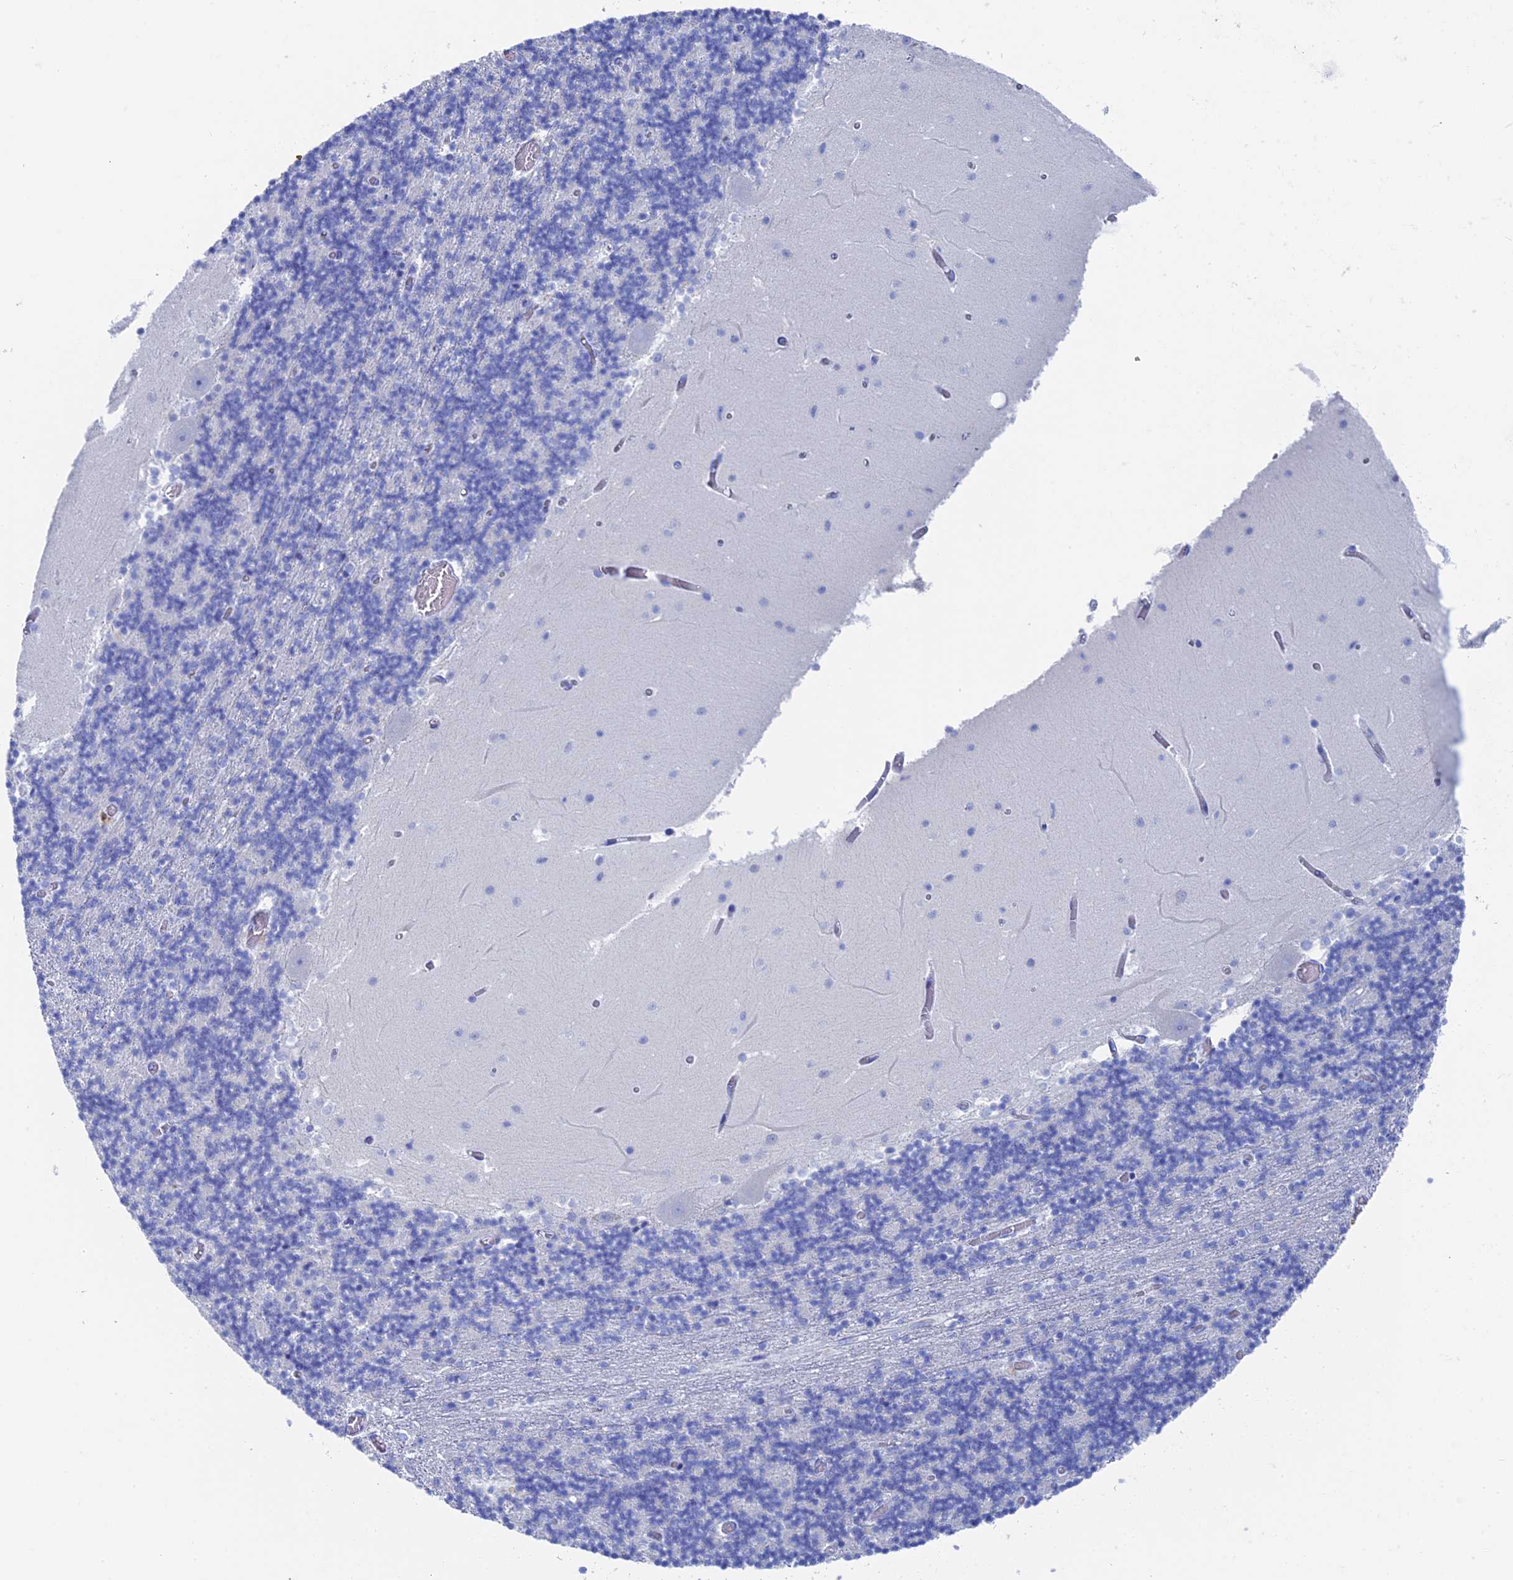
{"staining": {"intensity": "negative", "quantity": "none", "location": "none"}, "tissue": "cerebellum", "cell_type": "Cells in granular layer", "image_type": "normal", "snomed": [{"axis": "morphology", "description": "Normal tissue, NOS"}, {"axis": "topography", "description": "Cerebellum"}], "caption": "Immunohistochemical staining of benign human cerebellum displays no significant expression in cells in granular layer. (DAB immunohistochemistry (IHC), high magnification).", "gene": "UNC119", "patient": {"sex": "female", "age": 28}}